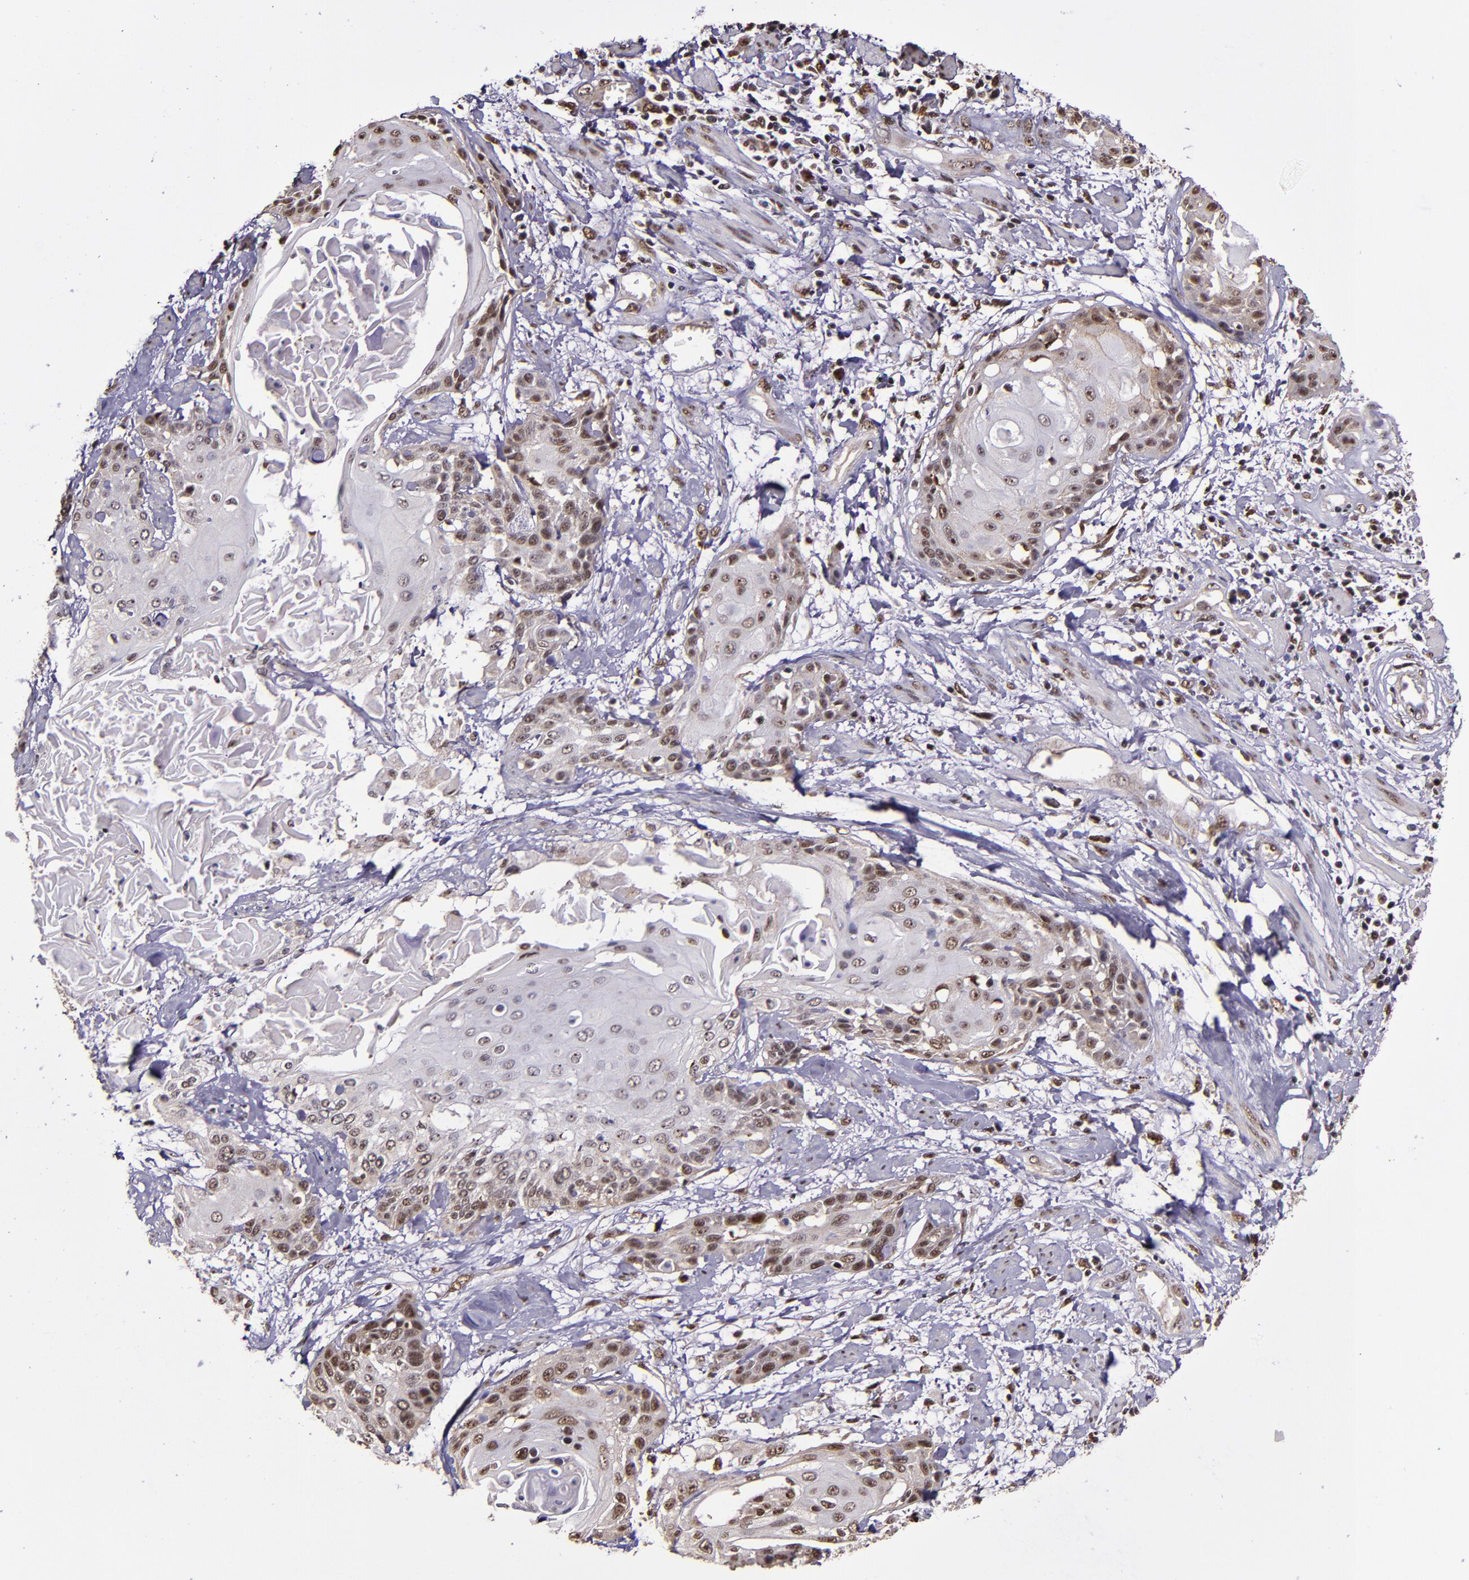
{"staining": {"intensity": "moderate", "quantity": ">75%", "location": "cytoplasmic/membranous,nuclear"}, "tissue": "cervical cancer", "cell_type": "Tumor cells", "image_type": "cancer", "snomed": [{"axis": "morphology", "description": "Squamous cell carcinoma, NOS"}, {"axis": "topography", "description": "Cervix"}], "caption": "The histopathology image exhibits immunohistochemical staining of squamous cell carcinoma (cervical). There is moderate cytoplasmic/membranous and nuclear expression is appreciated in about >75% of tumor cells.", "gene": "CECR2", "patient": {"sex": "female", "age": 57}}